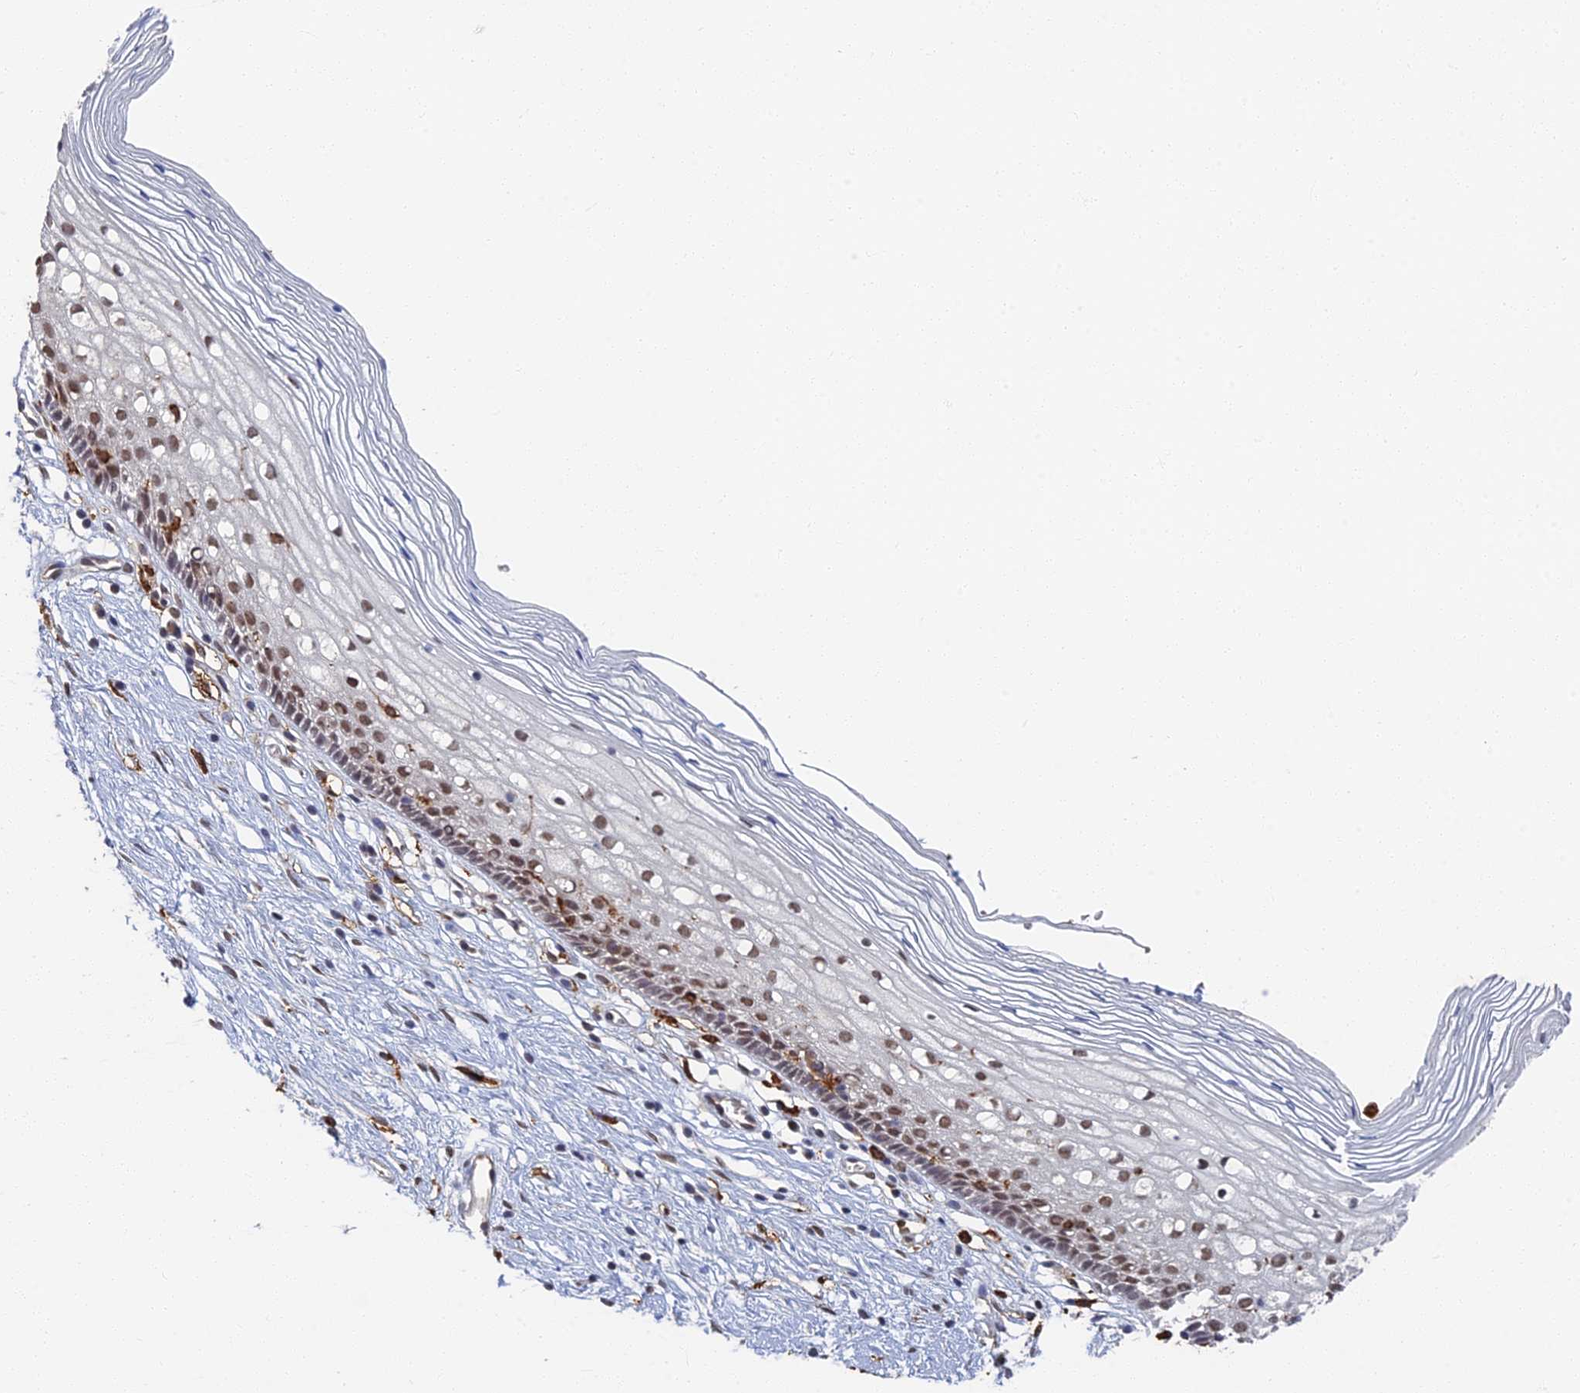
{"staining": {"intensity": "moderate", "quantity": "<25%", "location": "nuclear"}, "tissue": "cervix", "cell_type": "Glandular cells", "image_type": "normal", "snomed": [{"axis": "morphology", "description": "Normal tissue, NOS"}, {"axis": "topography", "description": "Cervix"}], "caption": "An image of human cervix stained for a protein exhibits moderate nuclear brown staining in glandular cells.", "gene": "GPATCH1", "patient": {"sex": "female", "age": 27}}